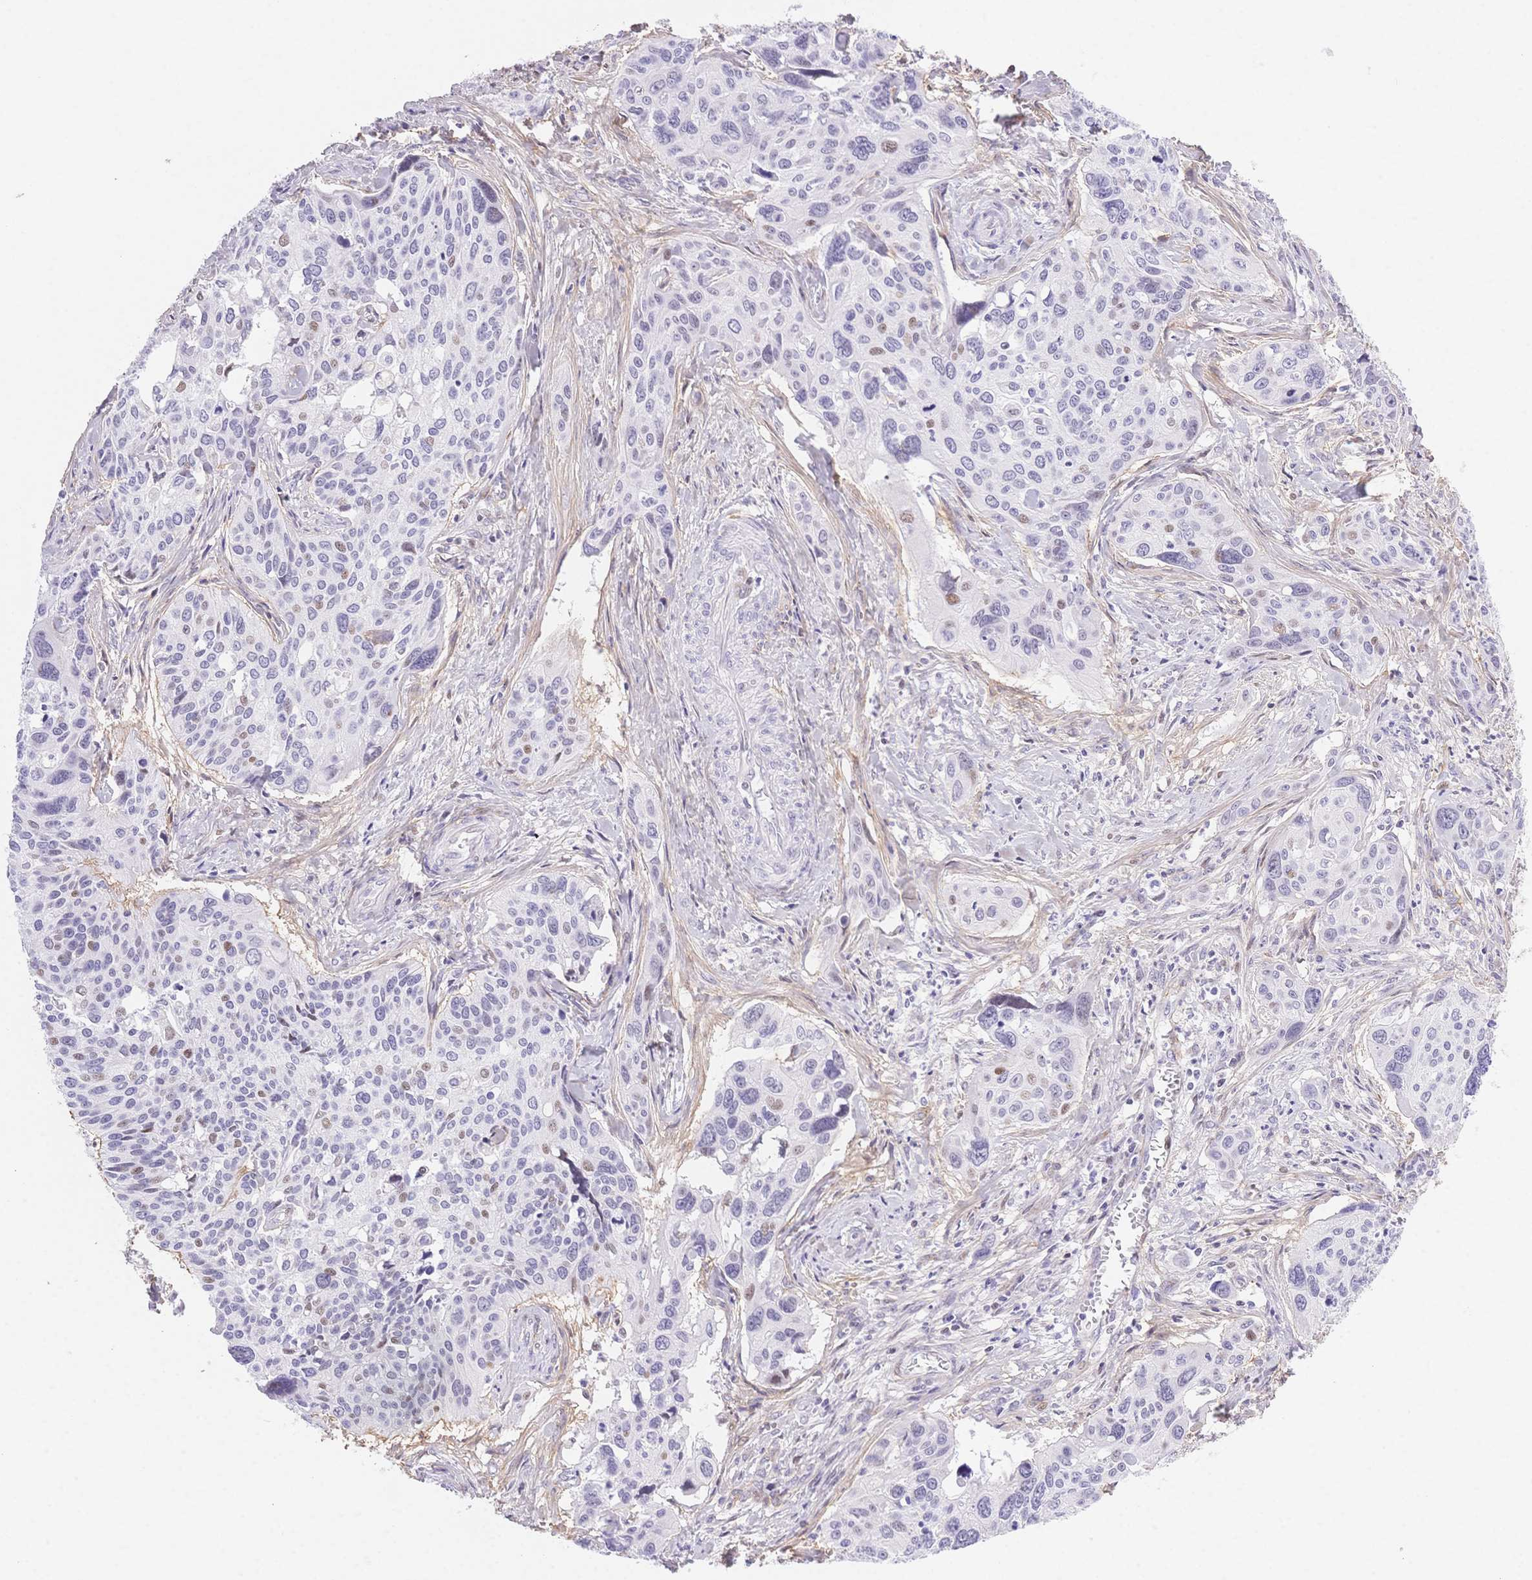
{"staining": {"intensity": "weak", "quantity": "<25%", "location": "nuclear"}, "tissue": "cervical cancer", "cell_type": "Tumor cells", "image_type": "cancer", "snomed": [{"axis": "morphology", "description": "Squamous cell carcinoma, NOS"}, {"axis": "topography", "description": "Cervix"}], "caption": "Immunohistochemistry photomicrograph of neoplastic tissue: human cervical cancer (squamous cell carcinoma) stained with DAB (3,3'-diaminobenzidine) demonstrates no significant protein staining in tumor cells. (DAB (3,3'-diaminobenzidine) immunohistochemistry with hematoxylin counter stain).", "gene": "PDZD2", "patient": {"sex": "female", "age": 31}}